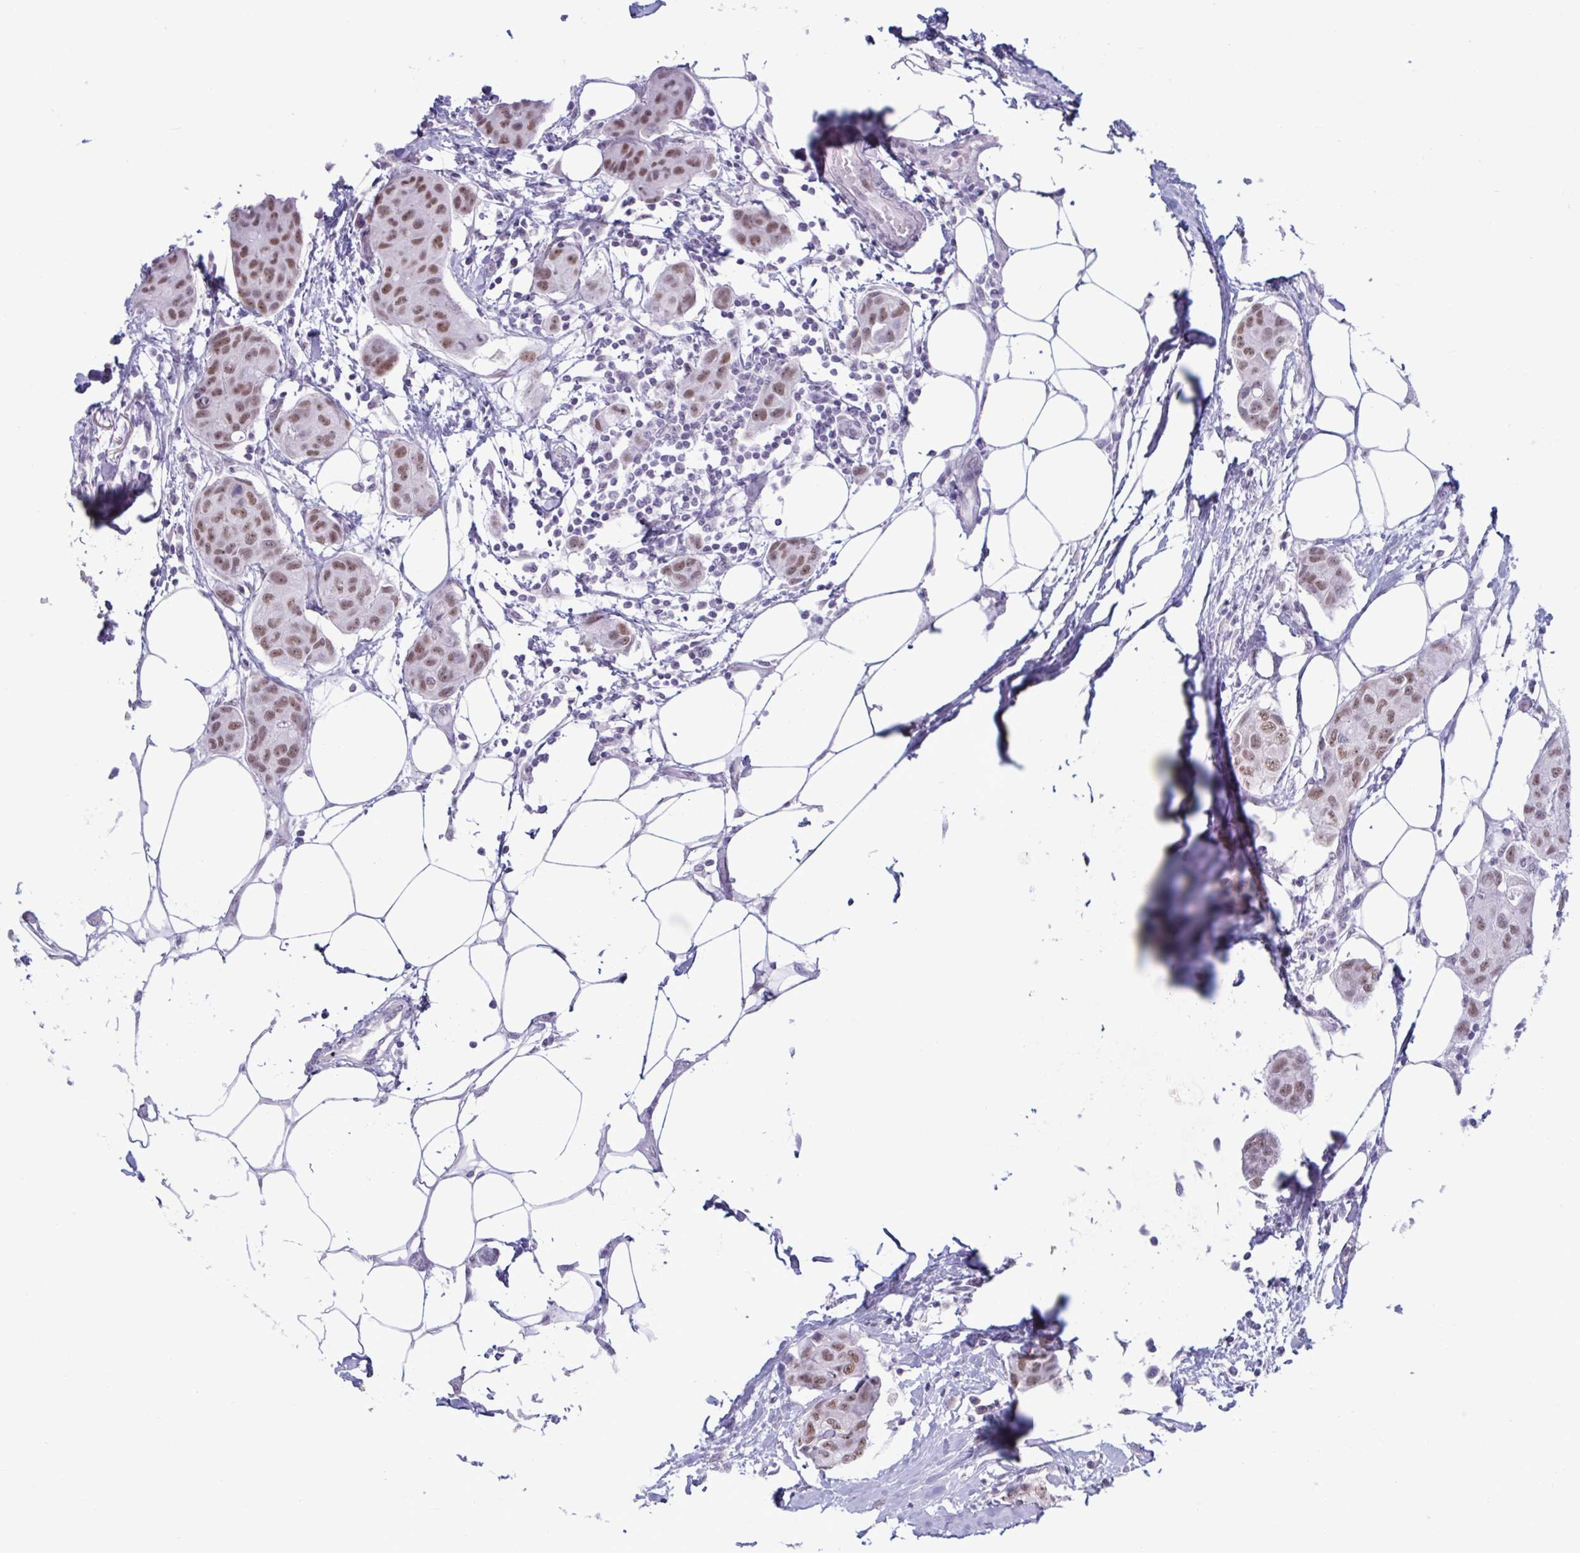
{"staining": {"intensity": "moderate", "quantity": ">75%", "location": "nuclear"}, "tissue": "breast cancer", "cell_type": "Tumor cells", "image_type": "cancer", "snomed": [{"axis": "morphology", "description": "Duct carcinoma"}, {"axis": "topography", "description": "Breast"}, {"axis": "topography", "description": "Lymph node"}], "caption": "Immunohistochemical staining of breast cancer shows medium levels of moderate nuclear protein positivity in approximately >75% of tumor cells. The staining was performed using DAB, with brown indicating positive protein expression. Nuclei are stained blue with hematoxylin.", "gene": "MSMB", "patient": {"sex": "female", "age": 80}}